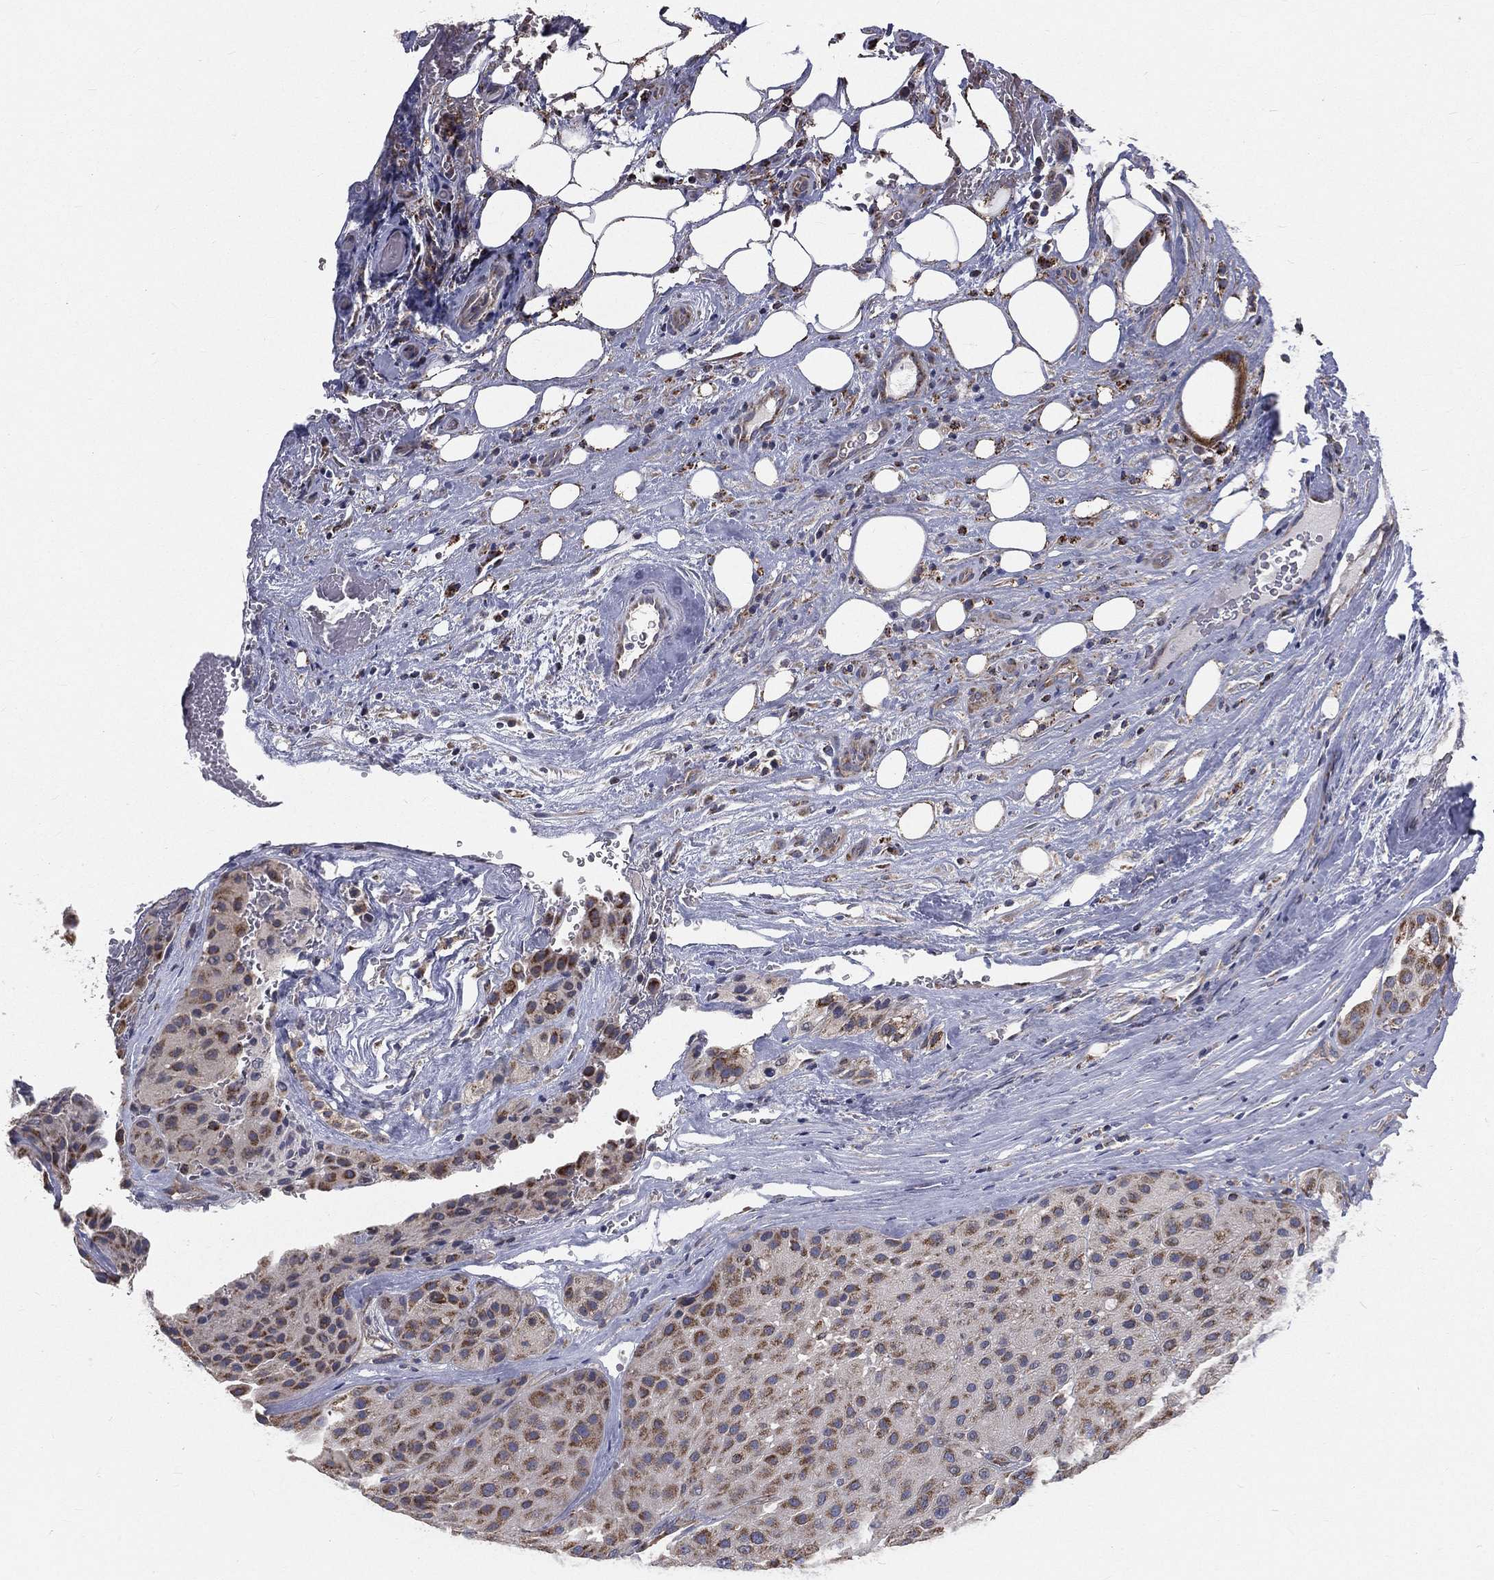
{"staining": {"intensity": "moderate", "quantity": ">75%", "location": "cytoplasmic/membranous"}, "tissue": "melanoma", "cell_type": "Tumor cells", "image_type": "cancer", "snomed": [{"axis": "morphology", "description": "Malignant melanoma, Metastatic site"}, {"axis": "topography", "description": "Smooth muscle"}], "caption": "Human melanoma stained for a protein (brown) shows moderate cytoplasmic/membranous positive staining in approximately >75% of tumor cells.", "gene": "HADH", "patient": {"sex": "male", "age": 41}}